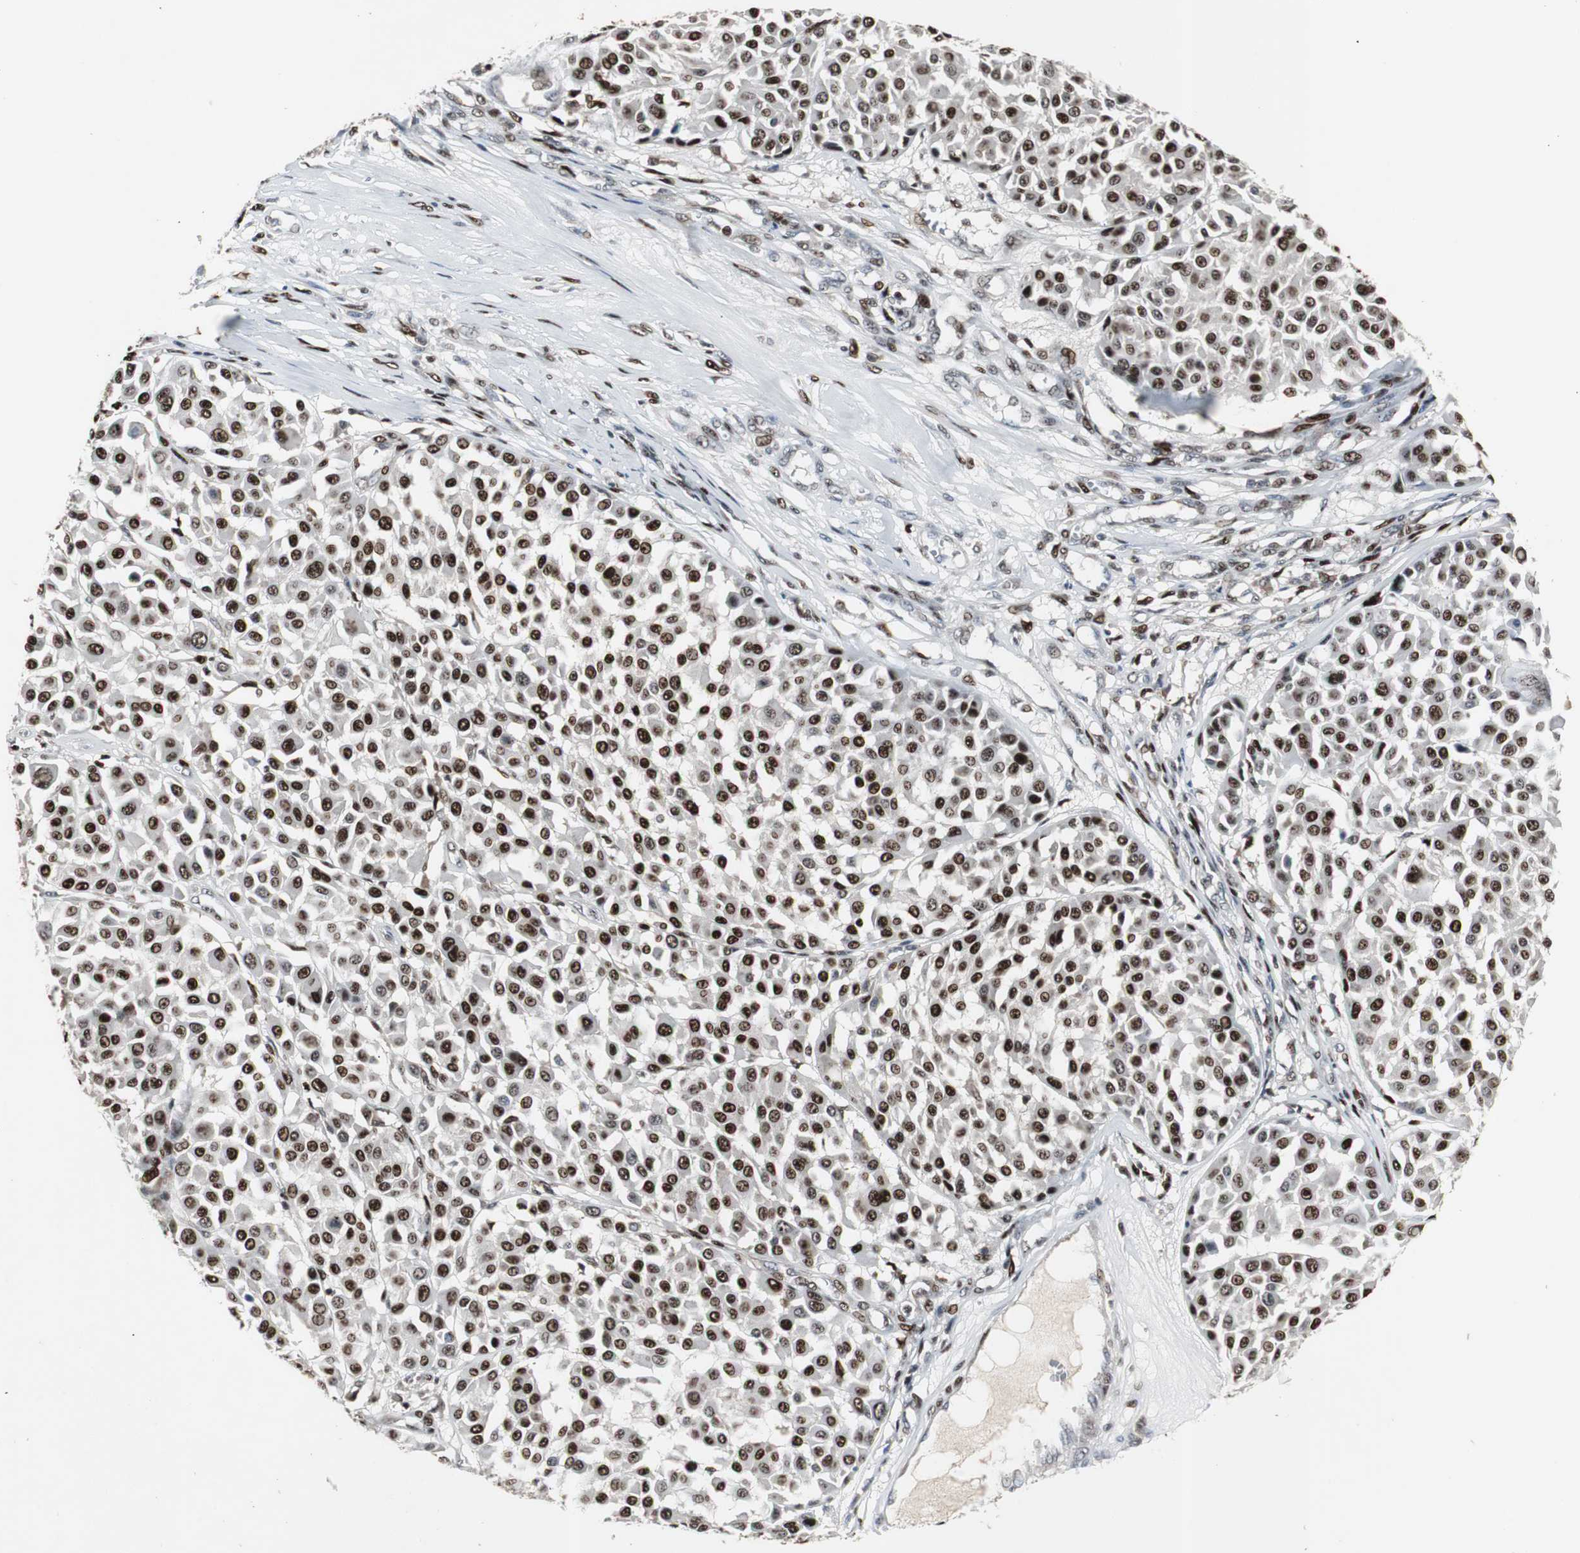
{"staining": {"intensity": "strong", "quantity": ">75%", "location": "nuclear"}, "tissue": "melanoma", "cell_type": "Tumor cells", "image_type": "cancer", "snomed": [{"axis": "morphology", "description": "Malignant melanoma, Metastatic site"}, {"axis": "topography", "description": "Soft tissue"}], "caption": "Protein staining reveals strong nuclear expression in approximately >75% of tumor cells in malignant melanoma (metastatic site).", "gene": "GRK2", "patient": {"sex": "male", "age": 41}}